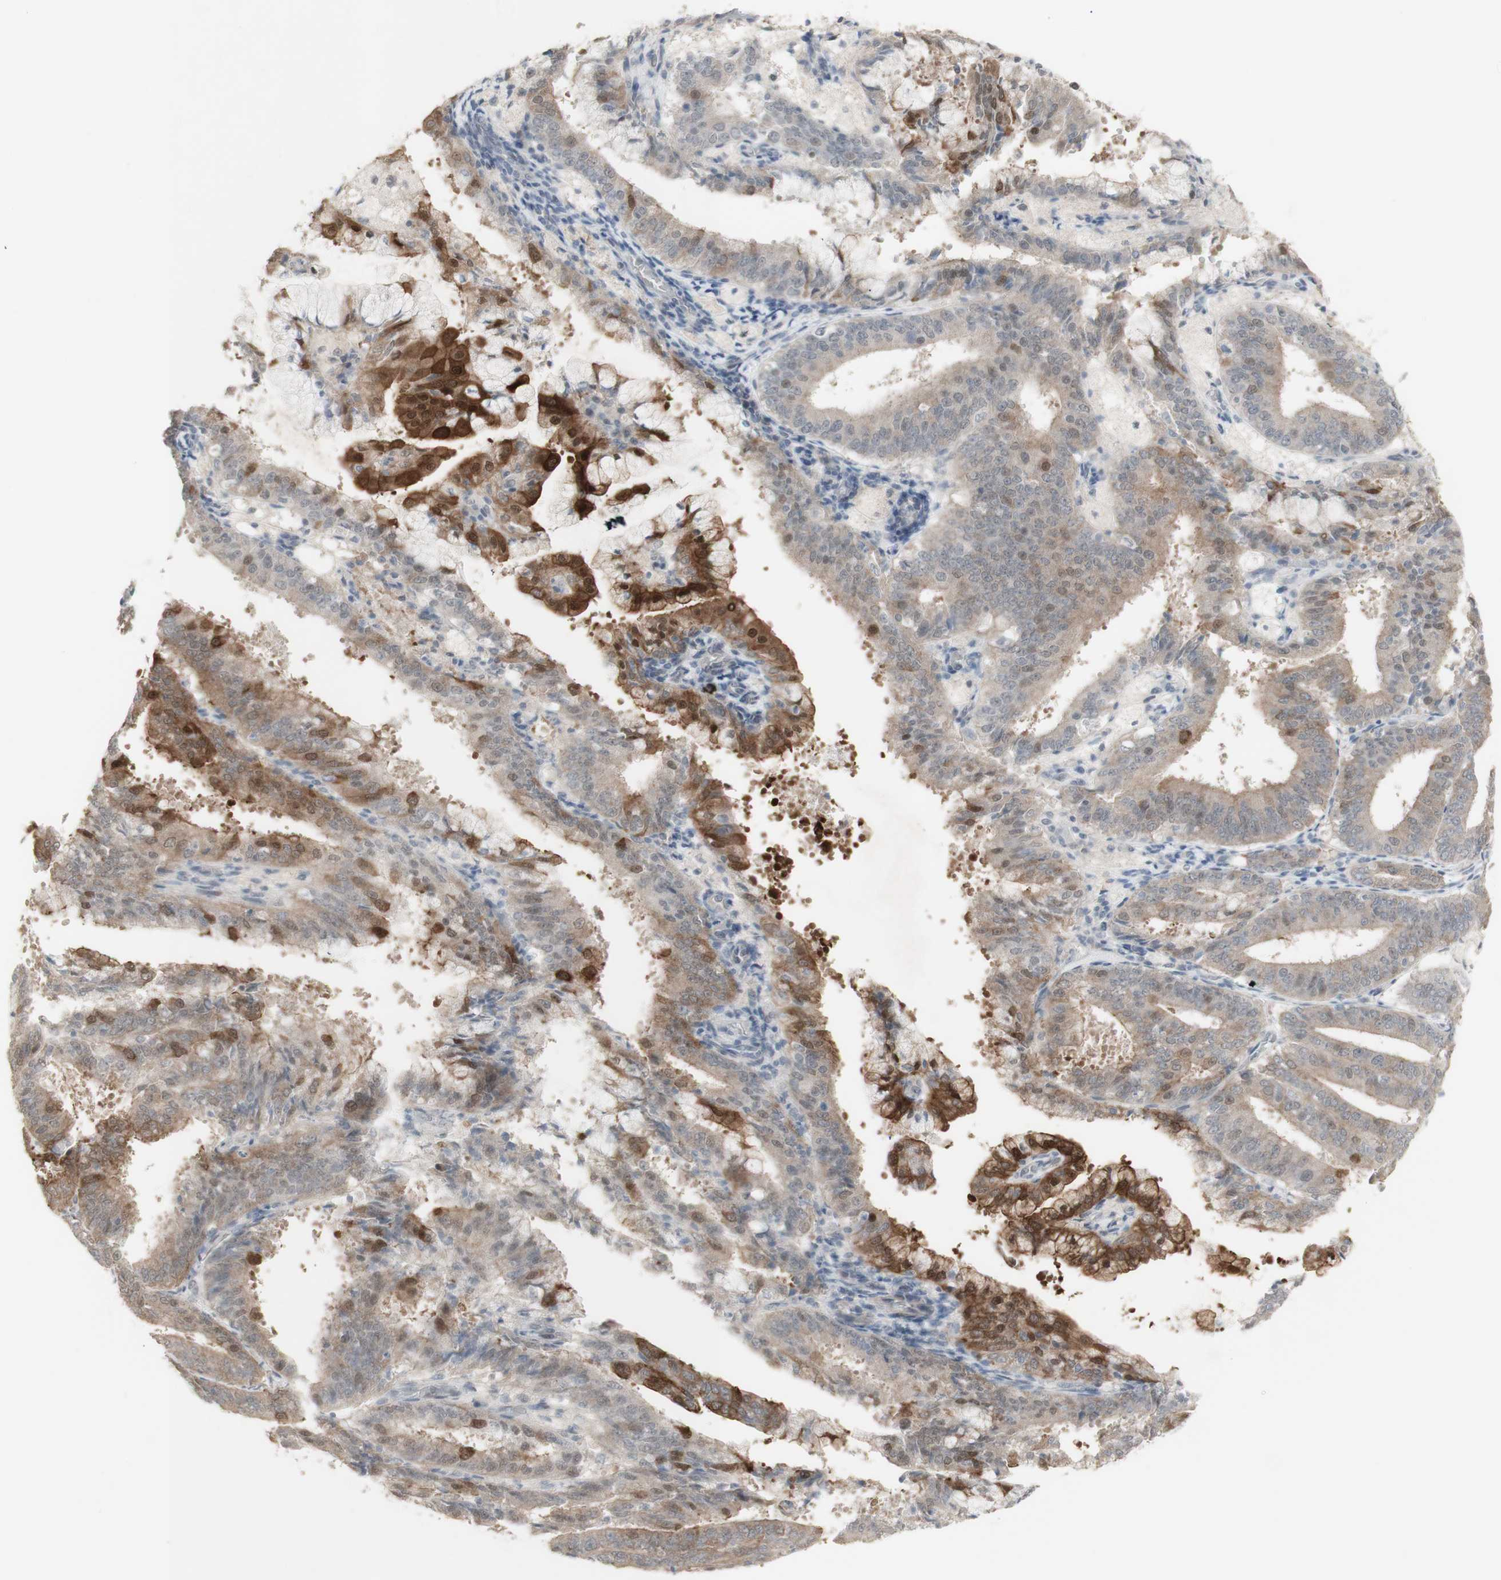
{"staining": {"intensity": "moderate", "quantity": ">75%", "location": "cytoplasmic/membranous"}, "tissue": "endometrial cancer", "cell_type": "Tumor cells", "image_type": "cancer", "snomed": [{"axis": "morphology", "description": "Adenocarcinoma, NOS"}, {"axis": "topography", "description": "Endometrium"}], "caption": "The immunohistochemical stain highlights moderate cytoplasmic/membranous positivity in tumor cells of endometrial cancer (adenocarcinoma) tissue.", "gene": "C1orf116", "patient": {"sex": "female", "age": 63}}